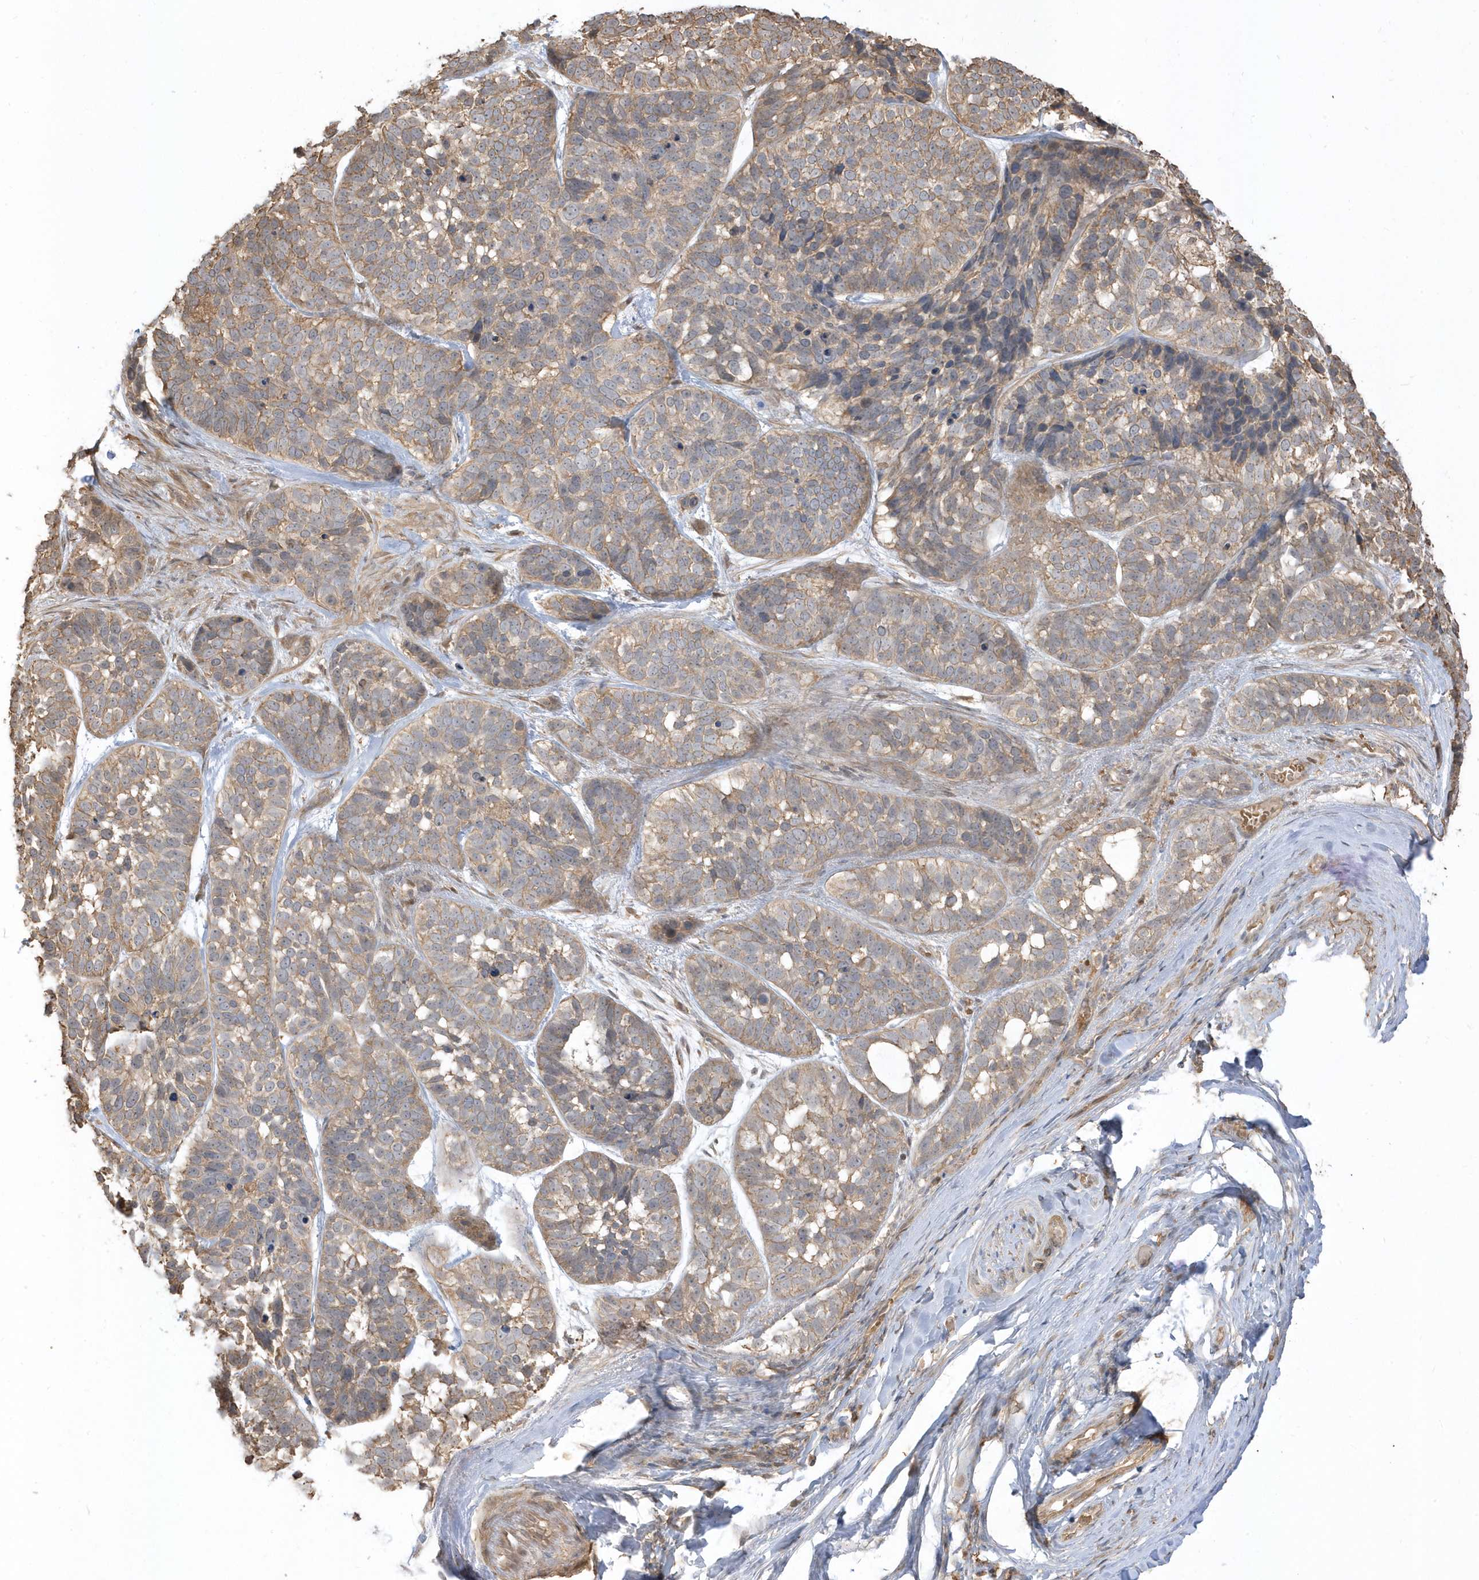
{"staining": {"intensity": "weak", "quantity": ">75%", "location": "cytoplasmic/membranous"}, "tissue": "skin cancer", "cell_type": "Tumor cells", "image_type": "cancer", "snomed": [{"axis": "morphology", "description": "Basal cell carcinoma"}, {"axis": "topography", "description": "Skin"}], "caption": "Protein expression analysis of human skin cancer (basal cell carcinoma) reveals weak cytoplasmic/membranous positivity in approximately >75% of tumor cells. (brown staining indicates protein expression, while blue staining denotes nuclei).", "gene": "ZBTB8A", "patient": {"sex": "male", "age": 62}}